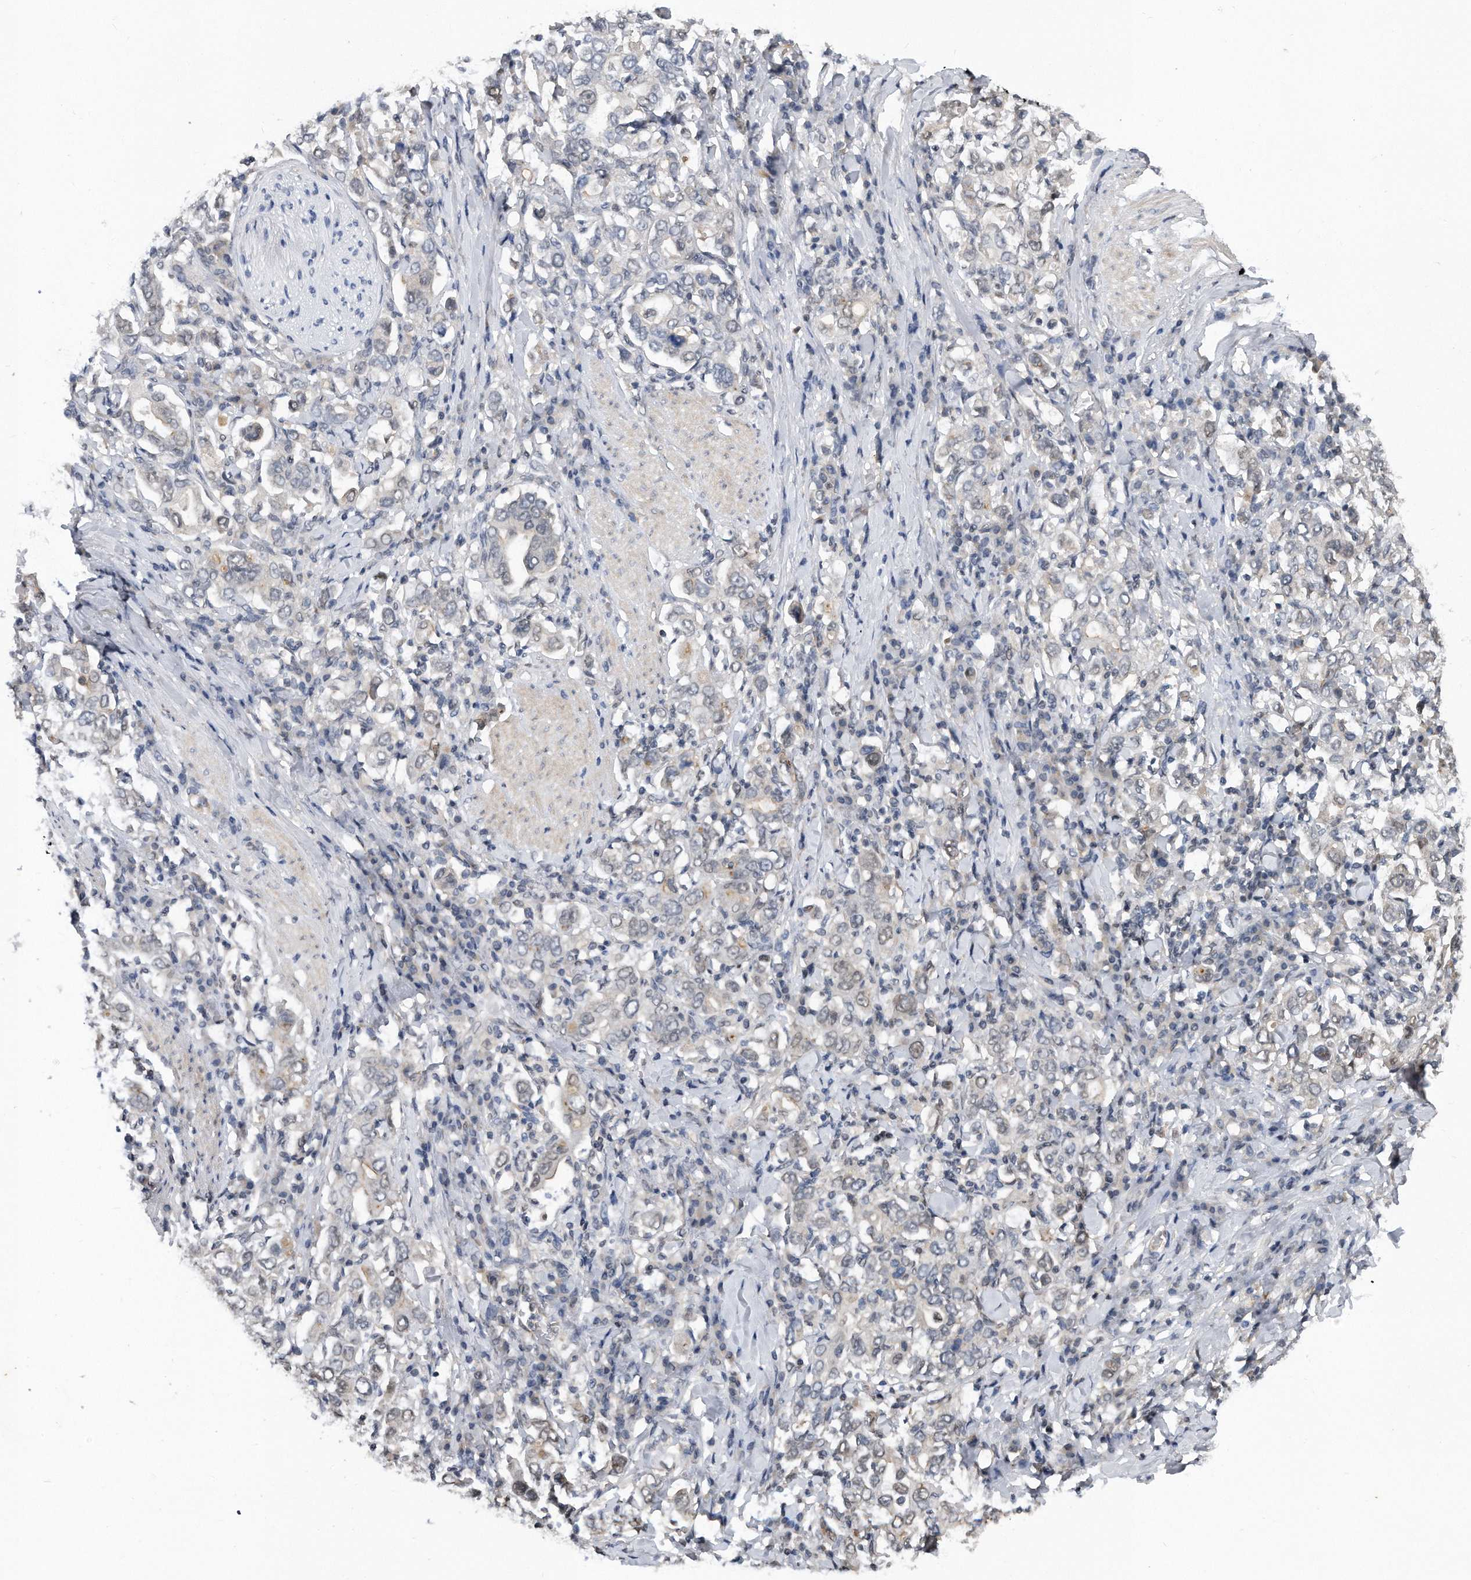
{"staining": {"intensity": "negative", "quantity": "none", "location": "none"}, "tissue": "stomach cancer", "cell_type": "Tumor cells", "image_type": "cancer", "snomed": [{"axis": "morphology", "description": "Adenocarcinoma, NOS"}, {"axis": "topography", "description": "Stomach, upper"}], "caption": "Human stomach adenocarcinoma stained for a protein using immunohistochemistry (IHC) exhibits no positivity in tumor cells.", "gene": "TP53INP1", "patient": {"sex": "male", "age": 62}}